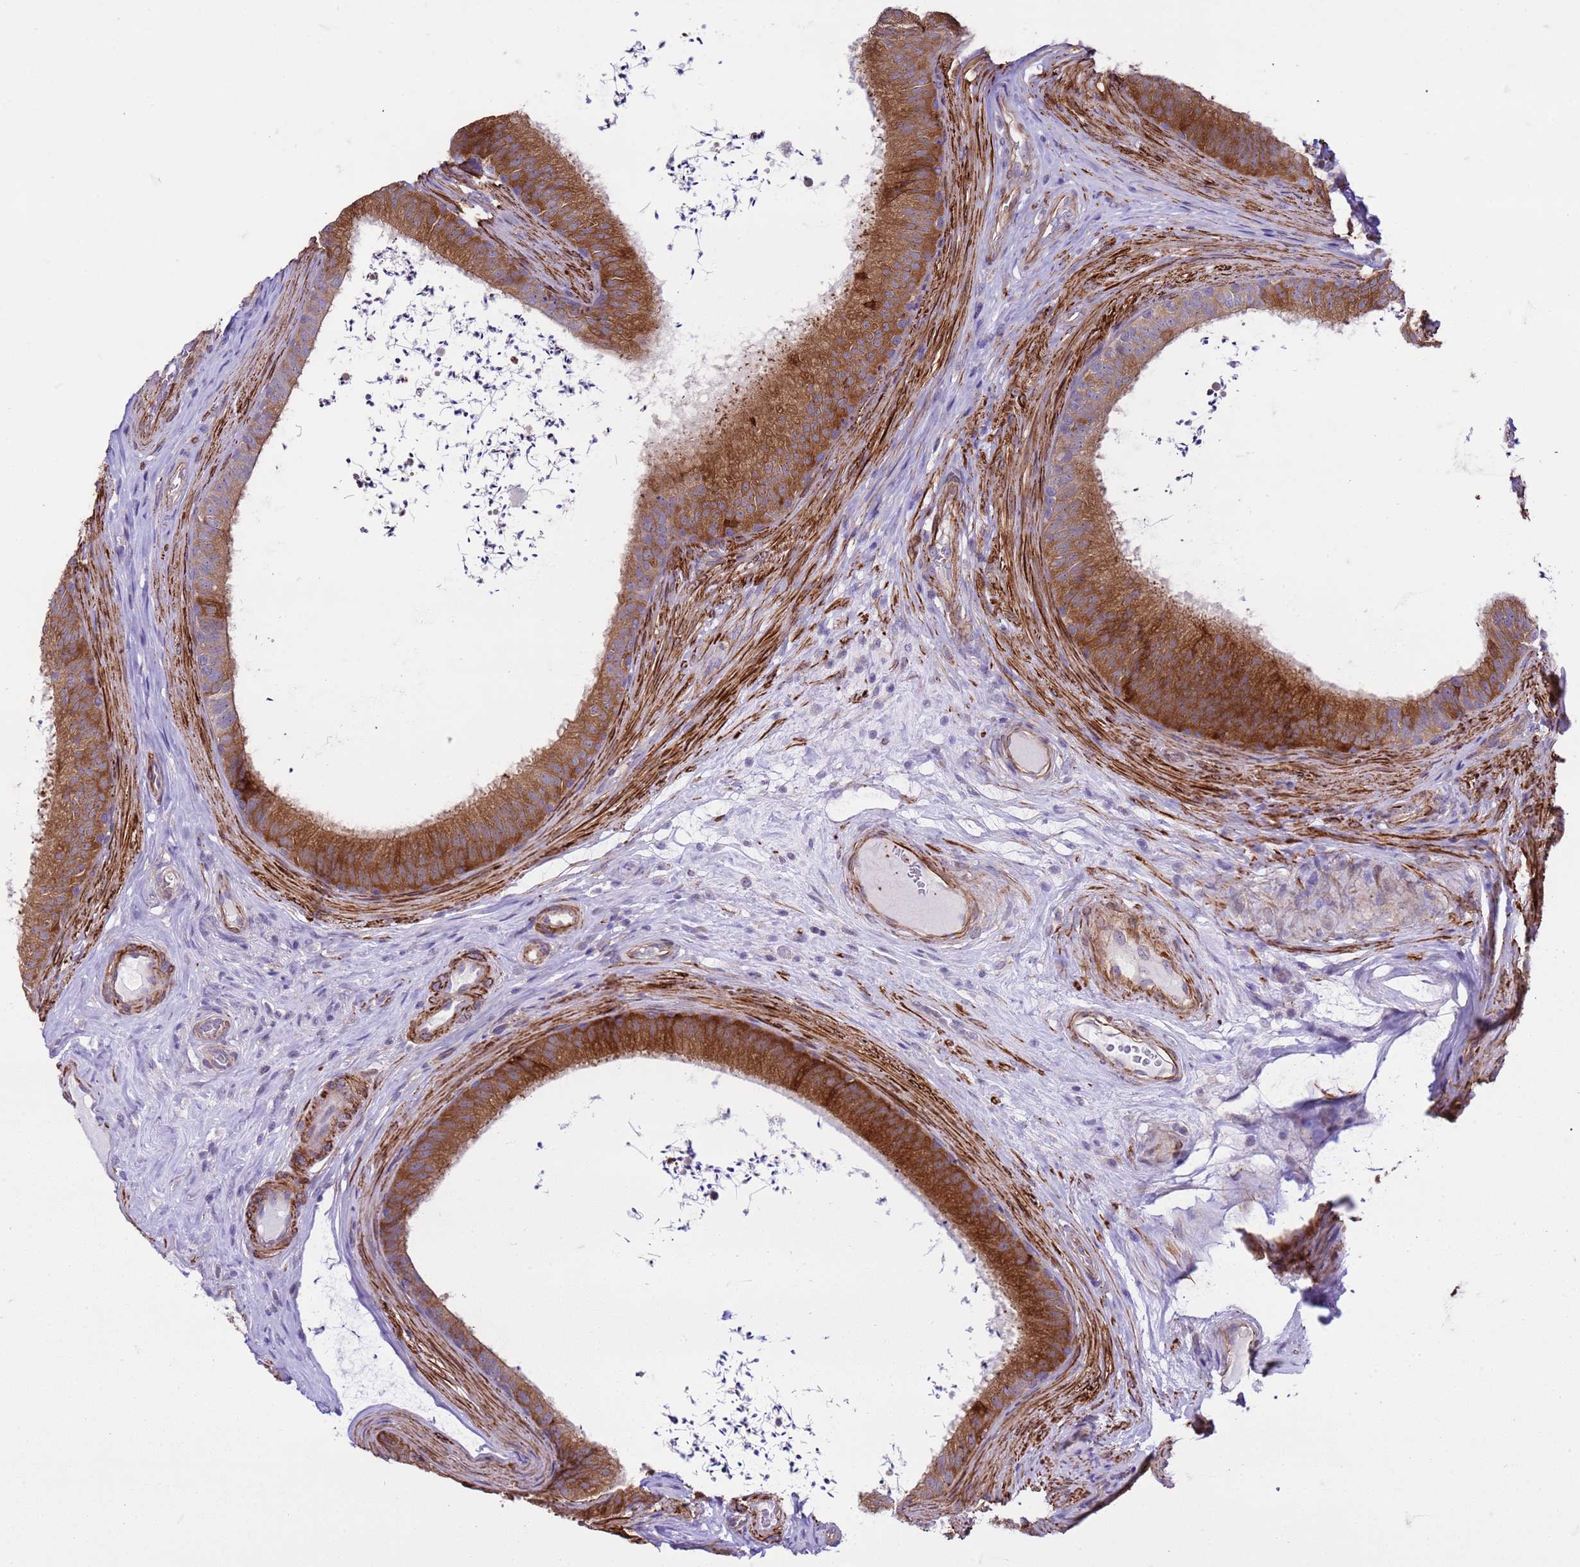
{"staining": {"intensity": "strong", "quantity": "25%-75%", "location": "cytoplasmic/membranous"}, "tissue": "epididymis", "cell_type": "Glandular cells", "image_type": "normal", "snomed": [{"axis": "morphology", "description": "Normal tissue, NOS"}, {"axis": "topography", "description": "Testis"}, {"axis": "topography", "description": "Epididymis"}], "caption": "Immunohistochemical staining of normal human epididymis shows high levels of strong cytoplasmic/membranous staining in about 25%-75% of glandular cells. (brown staining indicates protein expression, while blue staining denotes nuclei).", "gene": "GEN1", "patient": {"sex": "male", "age": 41}}